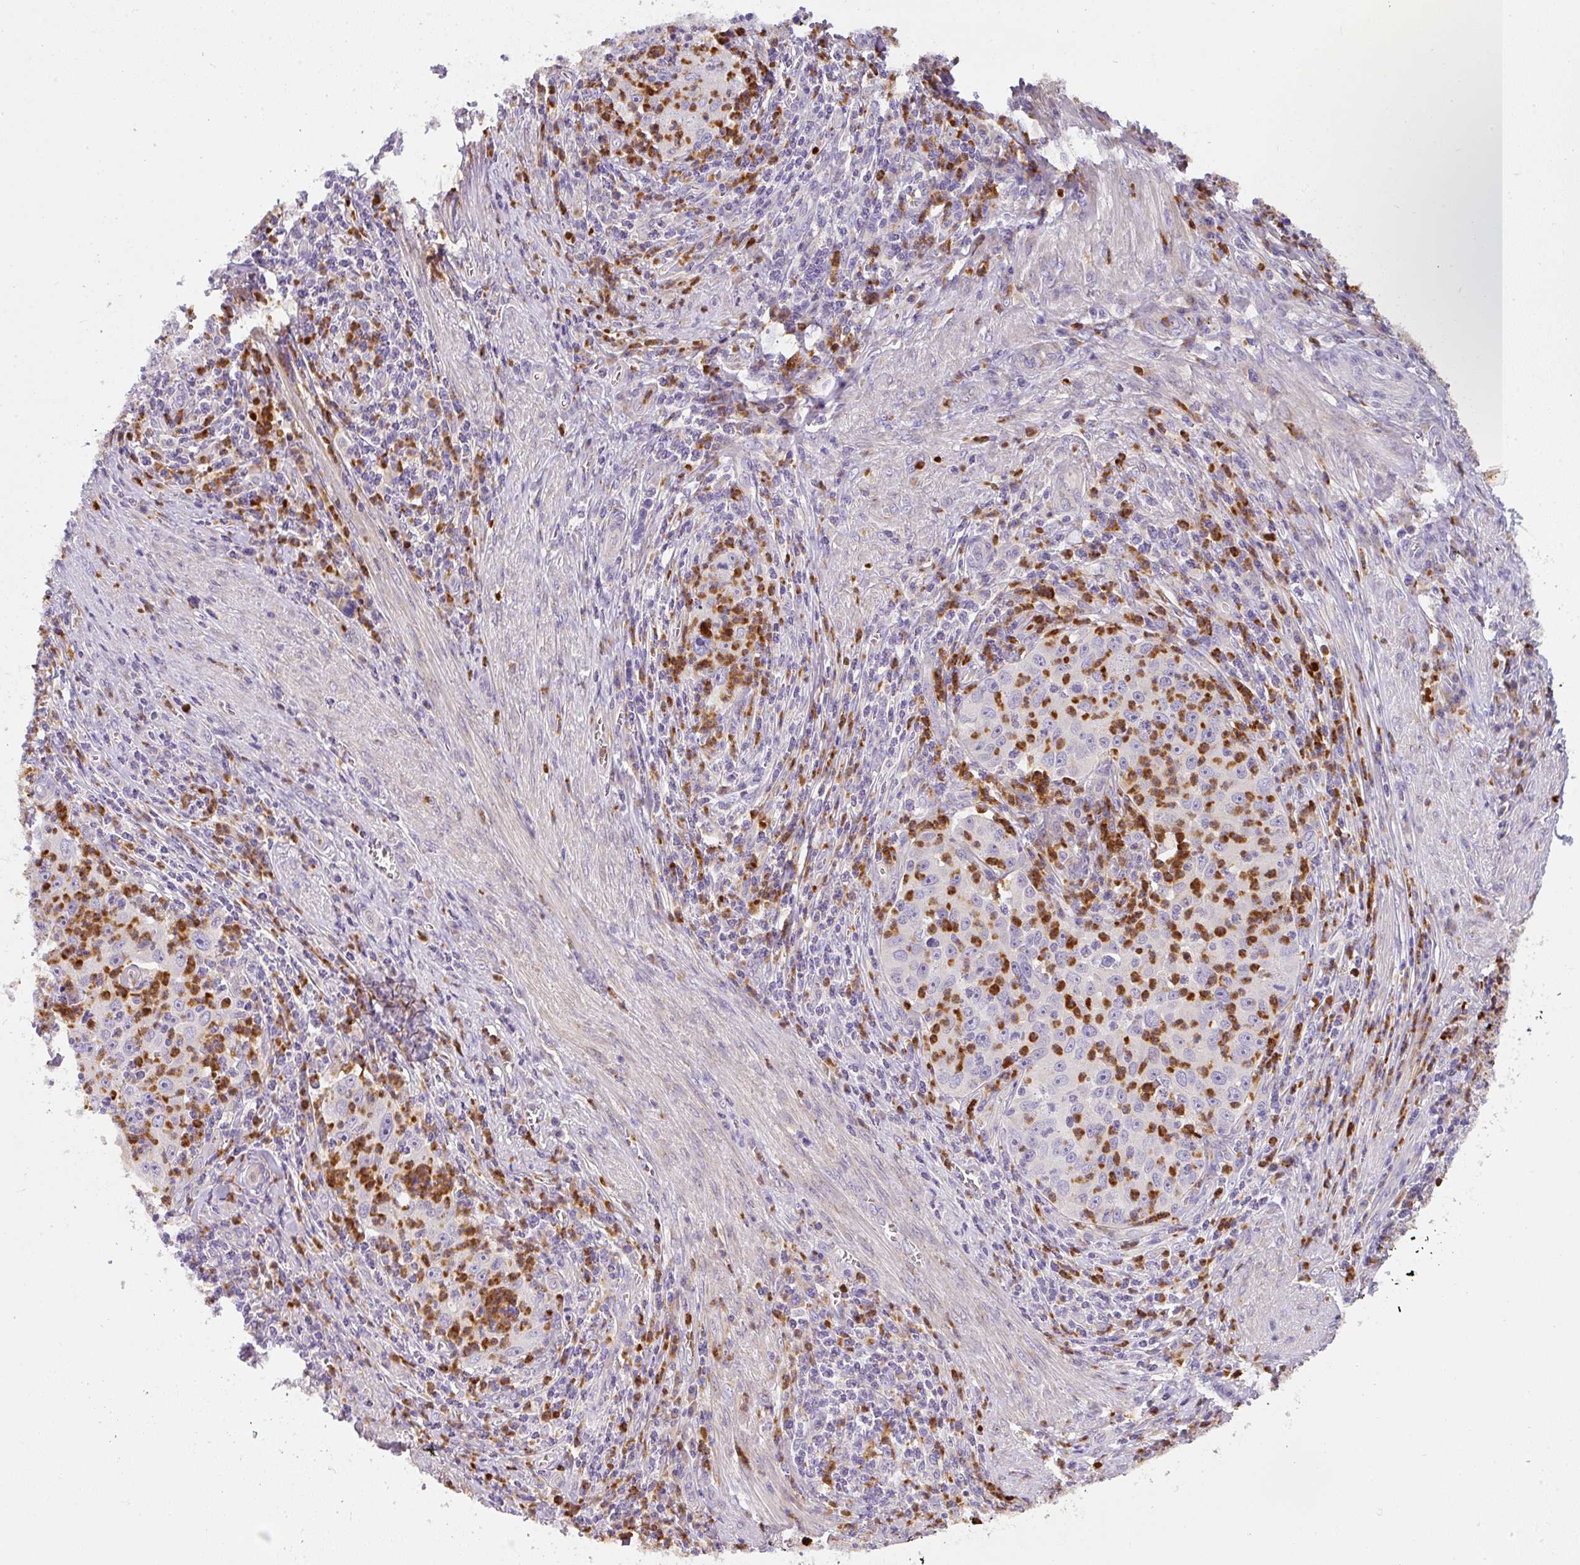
{"staining": {"intensity": "negative", "quantity": "none", "location": "none"}, "tissue": "cervical cancer", "cell_type": "Tumor cells", "image_type": "cancer", "snomed": [{"axis": "morphology", "description": "Squamous cell carcinoma, NOS"}, {"axis": "topography", "description": "Cervix"}], "caption": "The micrograph reveals no staining of tumor cells in squamous cell carcinoma (cervical). (DAB (3,3'-diaminobenzidine) IHC, high magnification).", "gene": "CRISP3", "patient": {"sex": "female", "age": 30}}